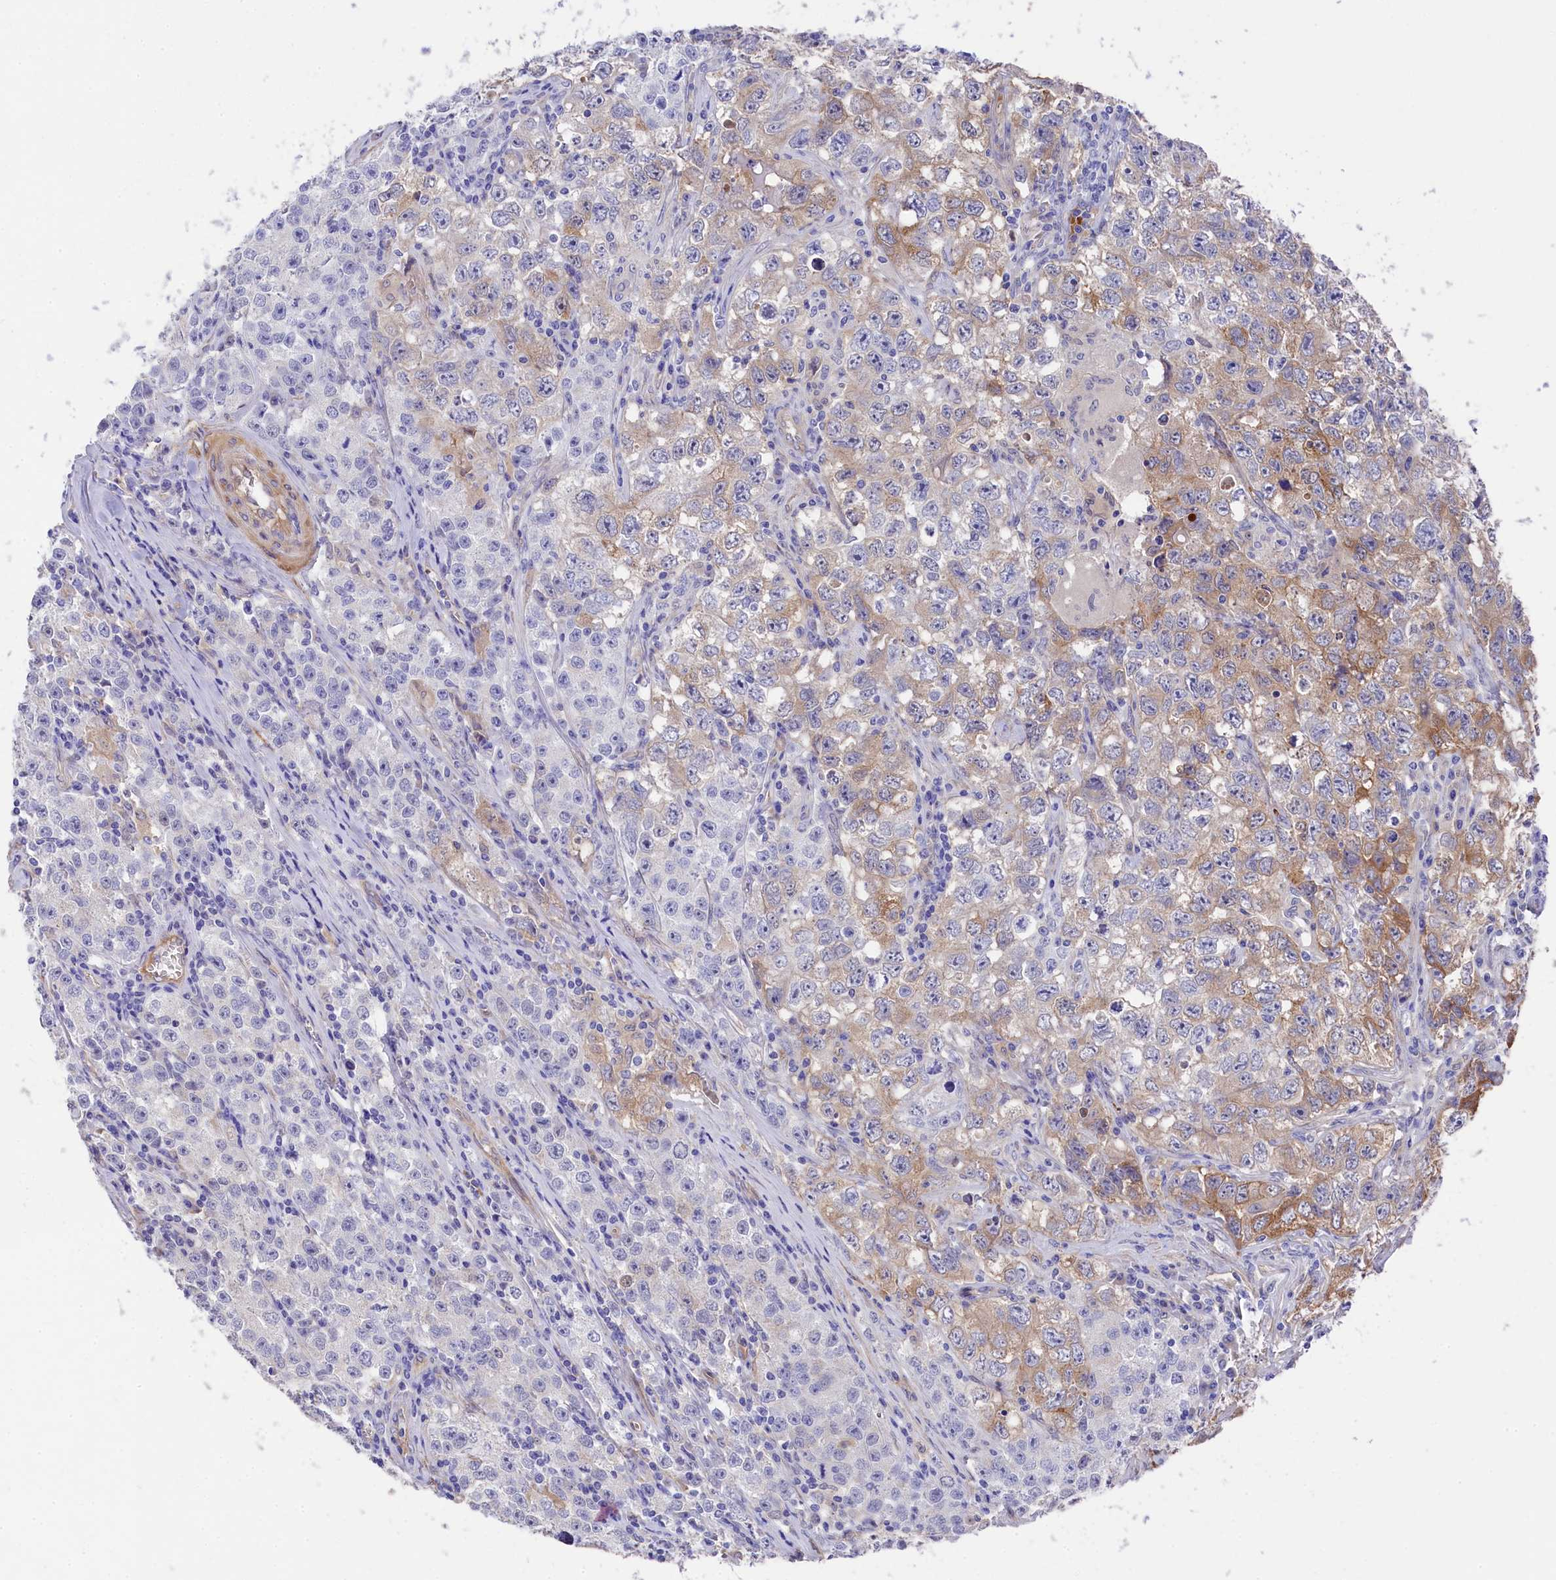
{"staining": {"intensity": "moderate", "quantity": "<25%", "location": "cytoplasmic/membranous"}, "tissue": "testis cancer", "cell_type": "Tumor cells", "image_type": "cancer", "snomed": [{"axis": "morphology", "description": "Seminoma, NOS"}, {"axis": "morphology", "description": "Carcinoma, Embryonal, NOS"}, {"axis": "topography", "description": "Testis"}], "caption": "A micrograph of testis embryonal carcinoma stained for a protein exhibits moderate cytoplasmic/membranous brown staining in tumor cells.", "gene": "LHFPL4", "patient": {"sex": "male", "age": 43}}